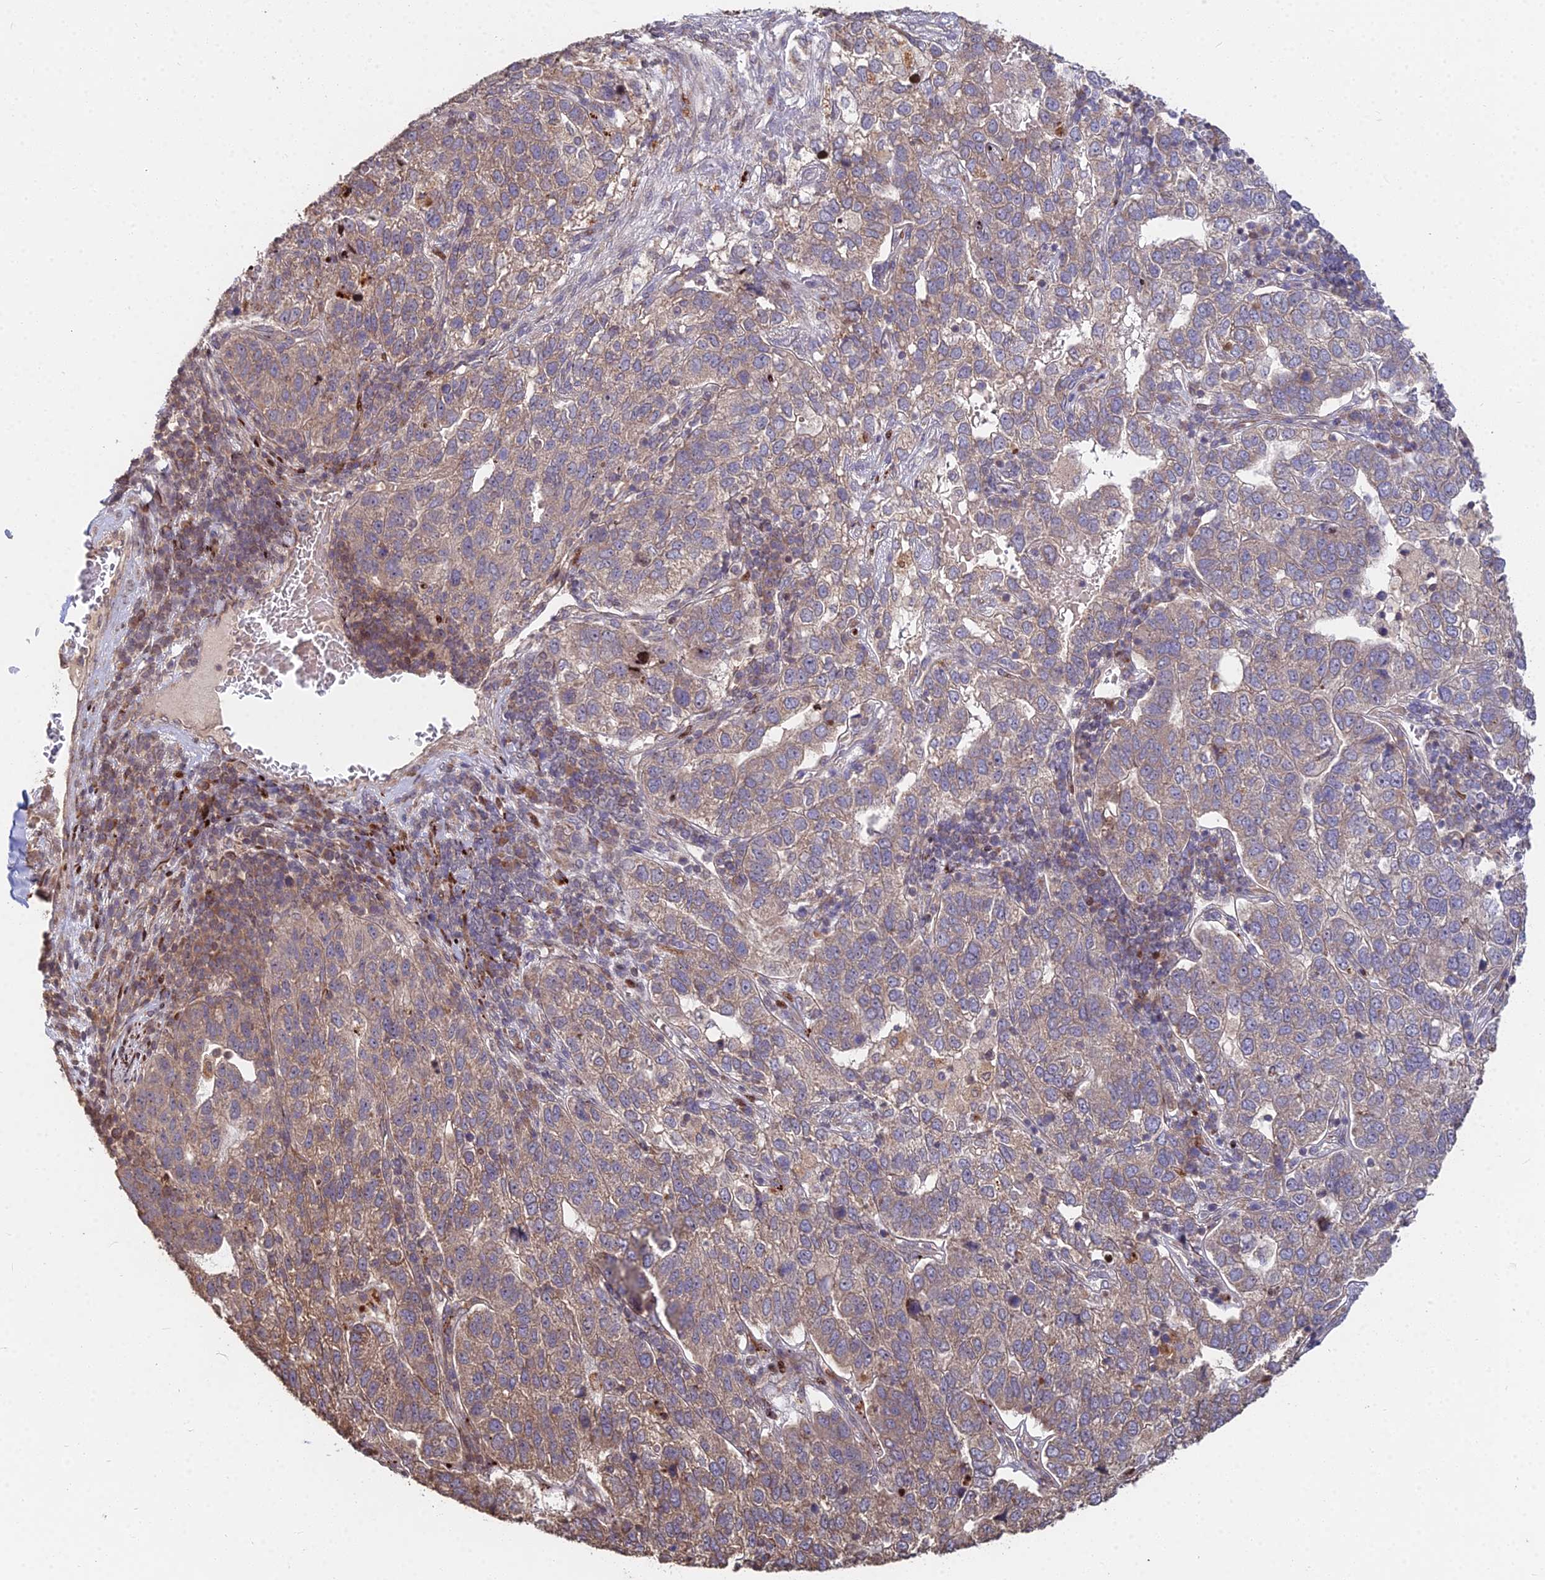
{"staining": {"intensity": "moderate", "quantity": "25%-75%", "location": "cytoplasmic/membranous"}, "tissue": "pancreatic cancer", "cell_type": "Tumor cells", "image_type": "cancer", "snomed": [{"axis": "morphology", "description": "Adenocarcinoma, NOS"}, {"axis": "topography", "description": "Pancreas"}], "caption": "Pancreatic cancer tissue shows moderate cytoplasmic/membranous staining in about 25%-75% of tumor cells", "gene": "RBMS2", "patient": {"sex": "female", "age": 61}}